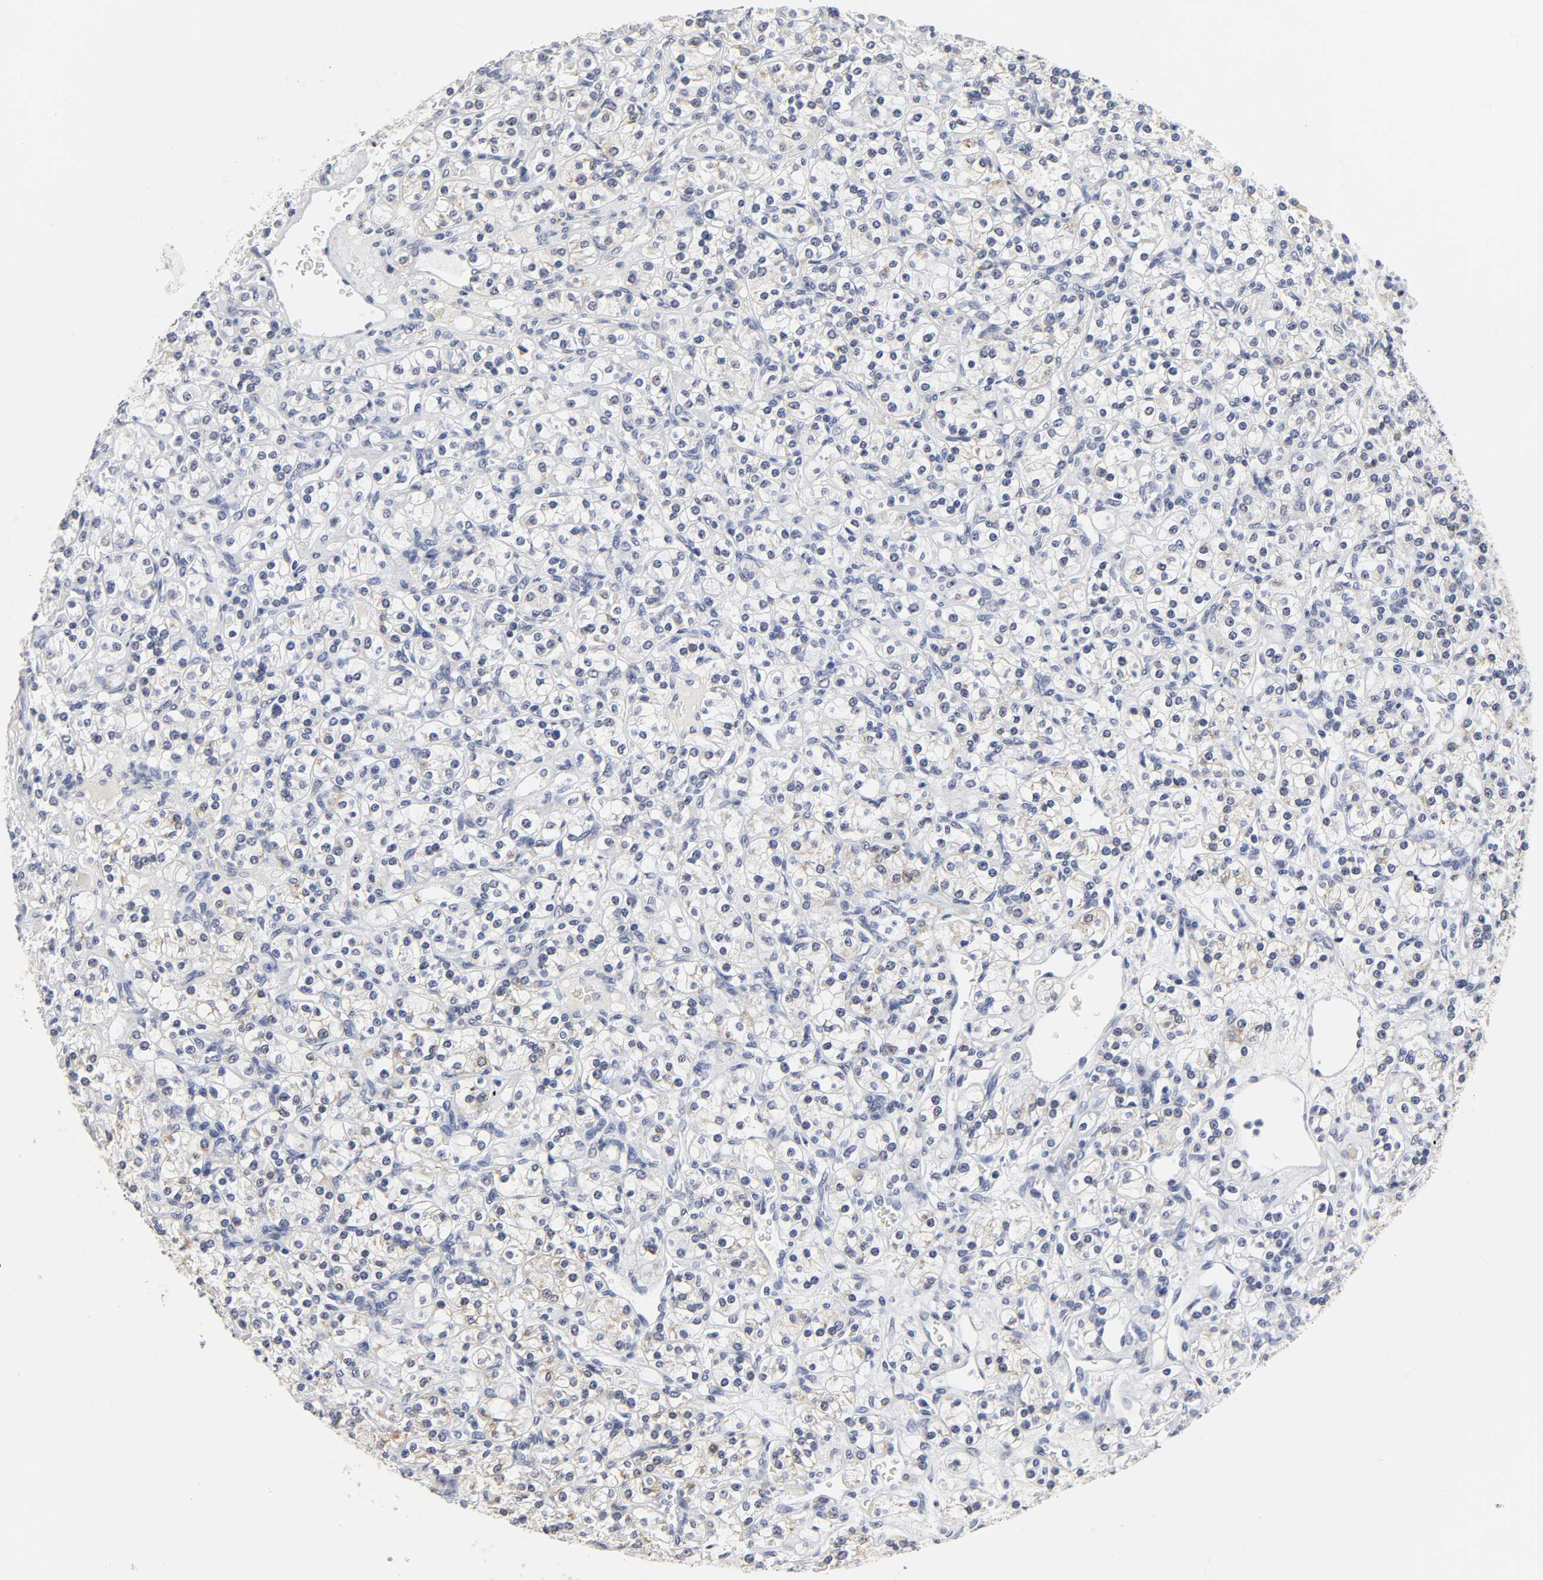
{"staining": {"intensity": "negative", "quantity": "none", "location": "none"}, "tissue": "renal cancer", "cell_type": "Tumor cells", "image_type": "cancer", "snomed": [{"axis": "morphology", "description": "Adenocarcinoma, NOS"}, {"axis": "topography", "description": "Kidney"}], "caption": "The immunohistochemistry photomicrograph has no significant staining in tumor cells of renal cancer tissue.", "gene": "GRHL2", "patient": {"sex": "male", "age": 77}}